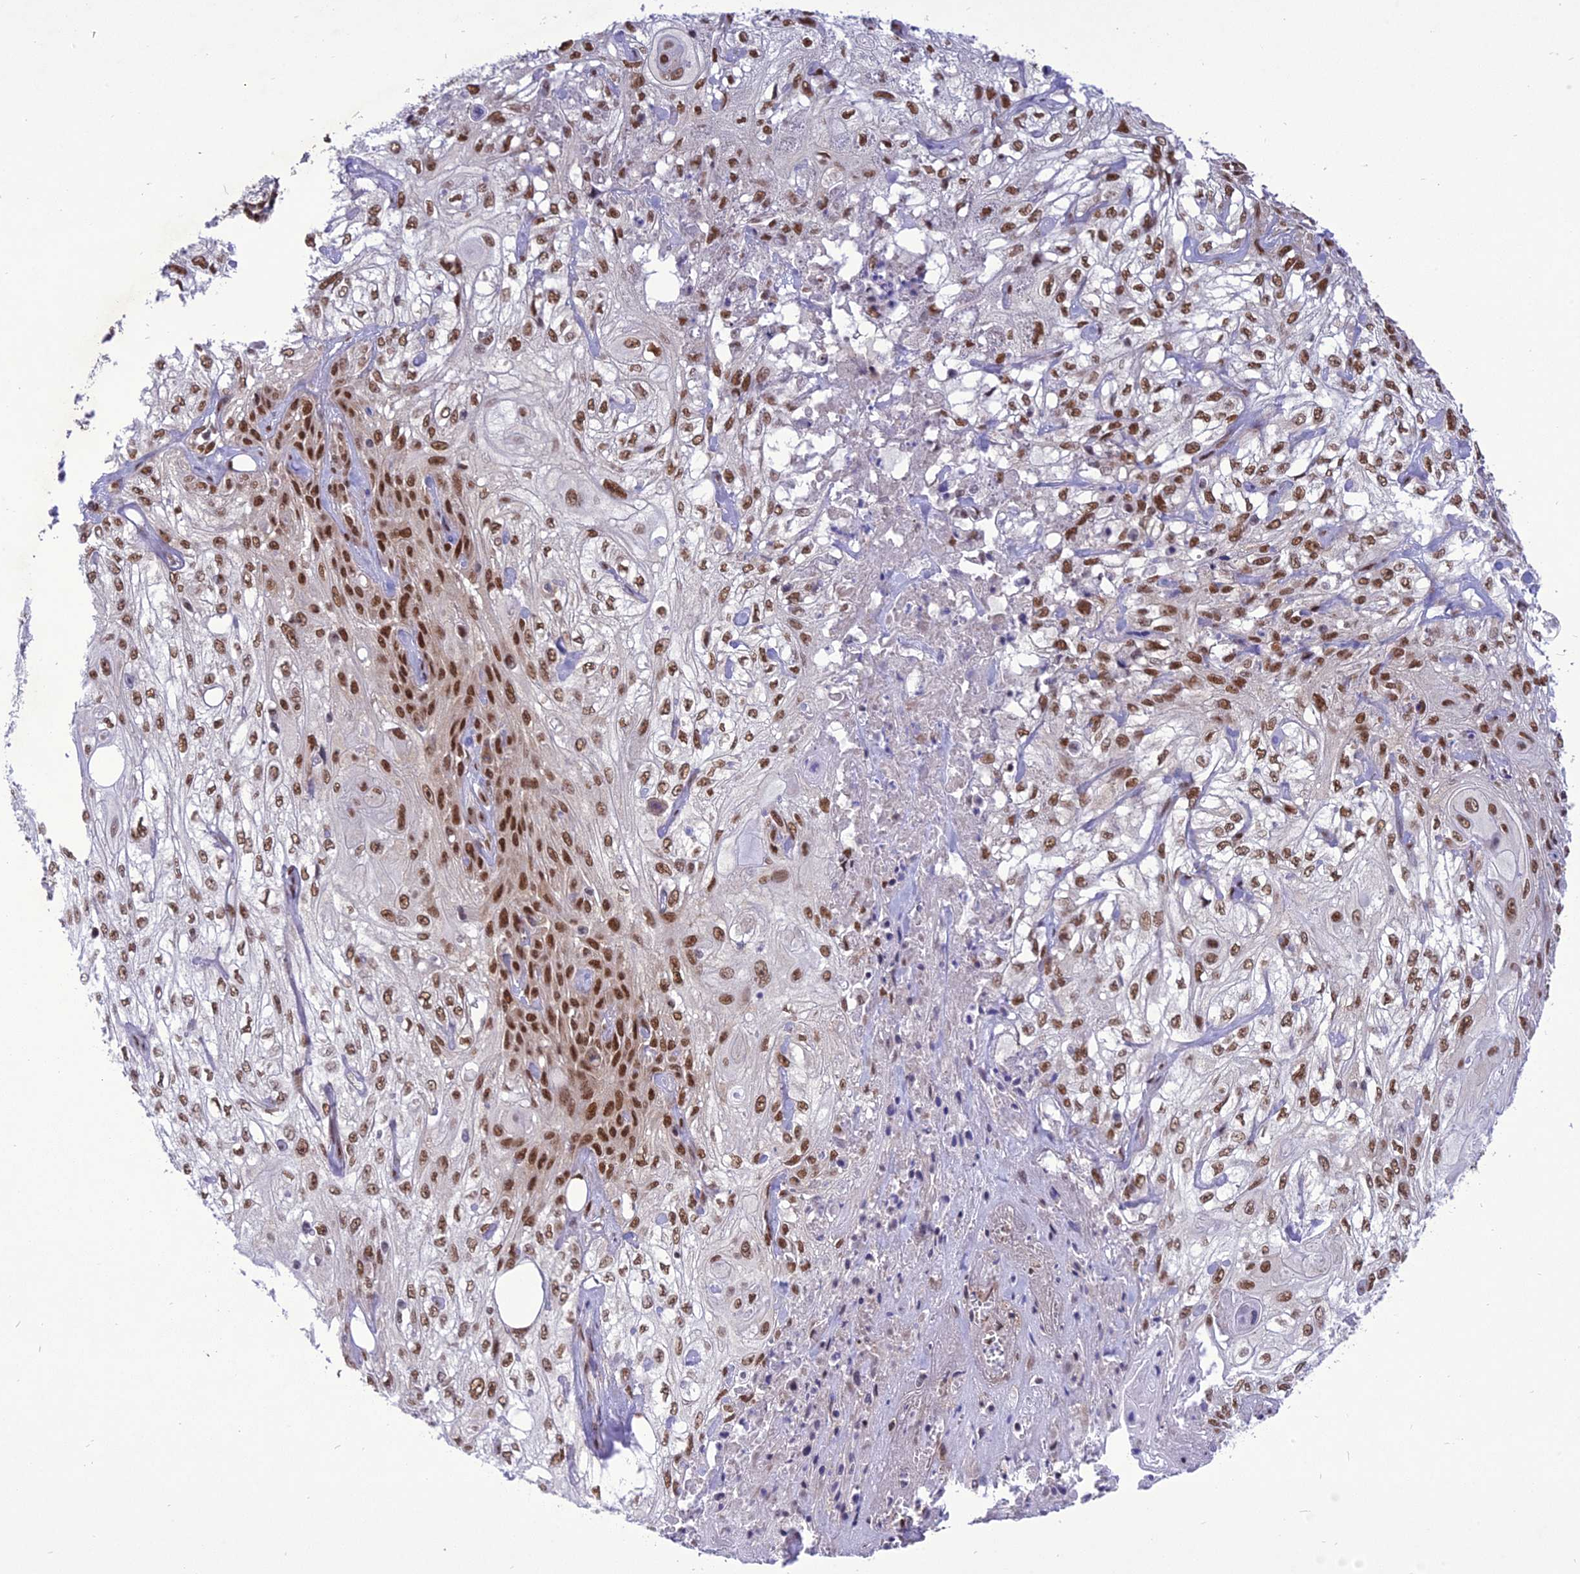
{"staining": {"intensity": "strong", "quantity": ">75%", "location": "nuclear"}, "tissue": "skin cancer", "cell_type": "Tumor cells", "image_type": "cancer", "snomed": [{"axis": "morphology", "description": "Squamous cell carcinoma, NOS"}, {"axis": "morphology", "description": "Squamous cell carcinoma, metastatic, NOS"}, {"axis": "topography", "description": "Skin"}, {"axis": "topography", "description": "Lymph node"}], "caption": "Human squamous cell carcinoma (skin) stained with a protein marker demonstrates strong staining in tumor cells.", "gene": "DDX1", "patient": {"sex": "male", "age": 75}}